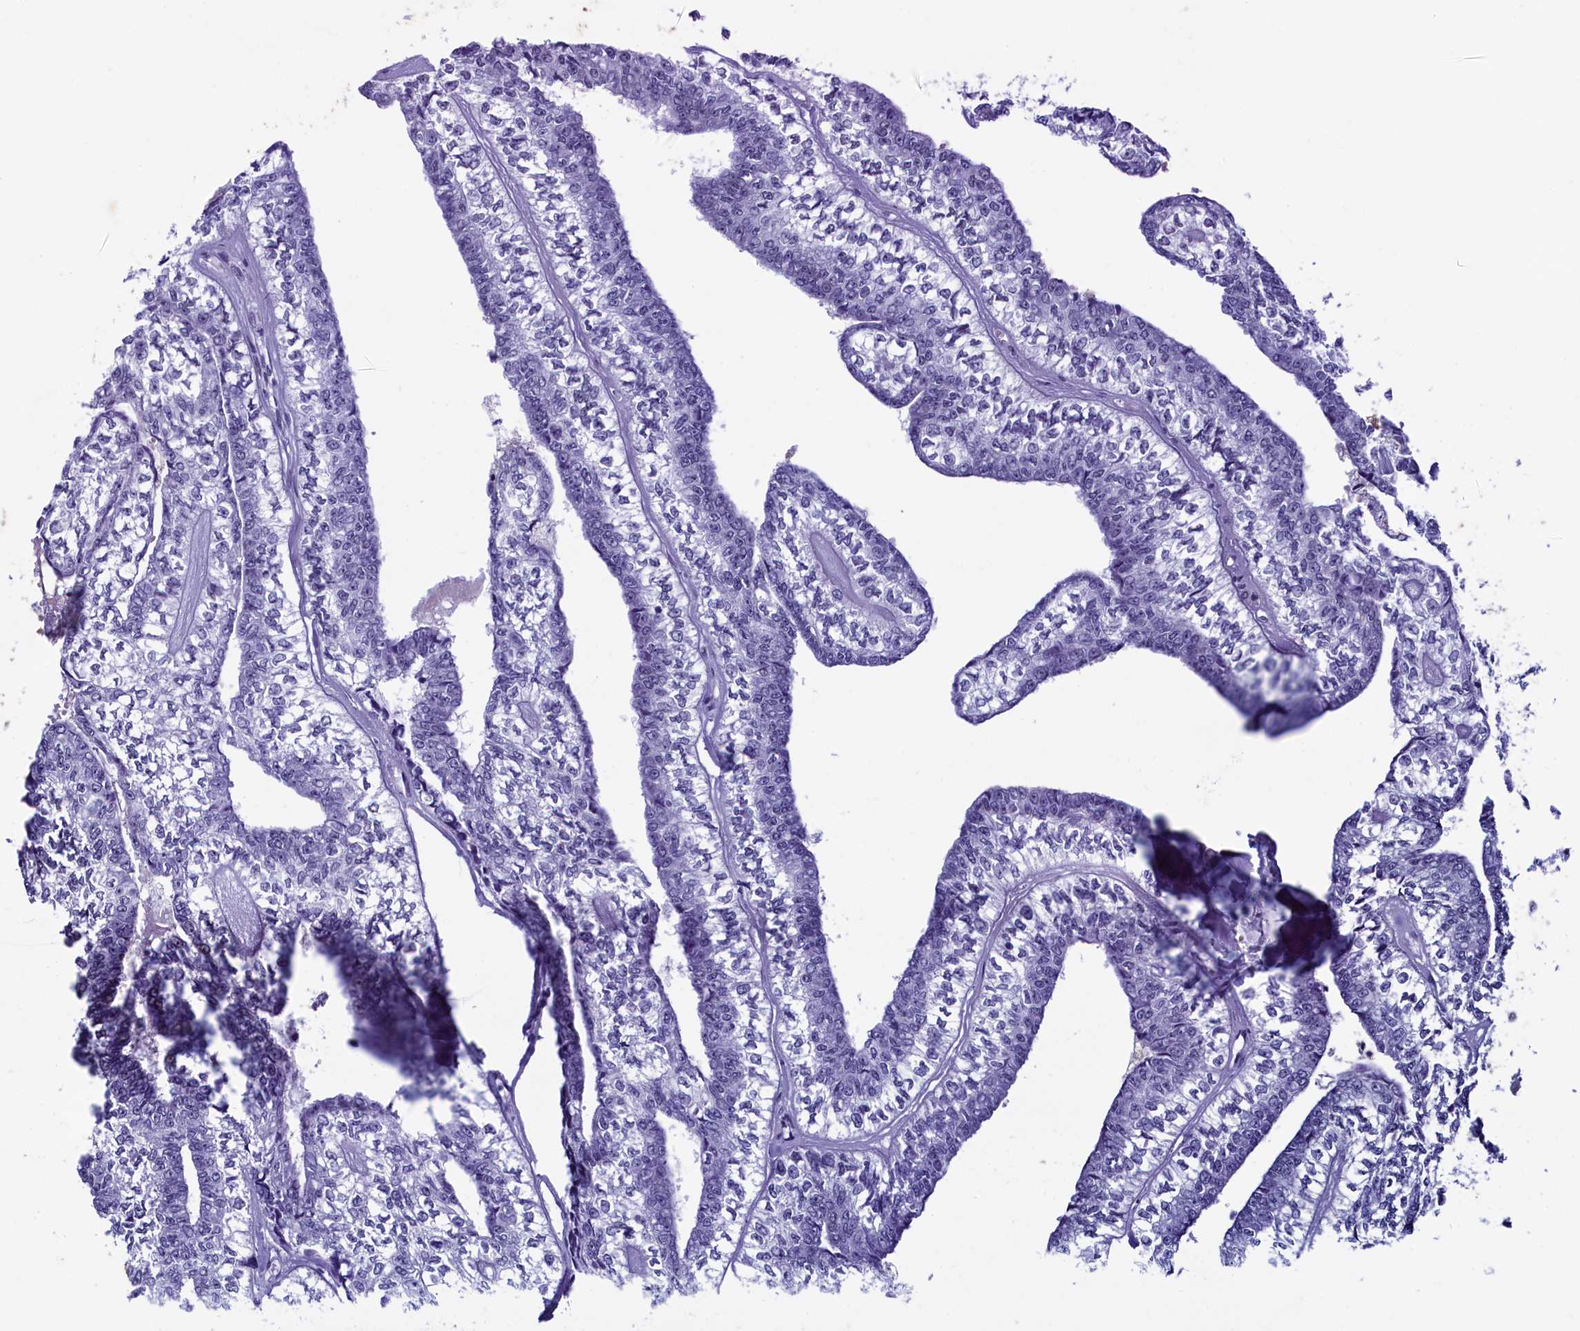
{"staining": {"intensity": "negative", "quantity": "none", "location": "none"}, "tissue": "head and neck cancer", "cell_type": "Tumor cells", "image_type": "cancer", "snomed": [{"axis": "morphology", "description": "Adenocarcinoma, NOS"}, {"axis": "topography", "description": "Head-Neck"}], "caption": "Tumor cells show no significant protein staining in head and neck cancer (adenocarcinoma).", "gene": "SUGP2", "patient": {"sex": "female", "age": 73}}